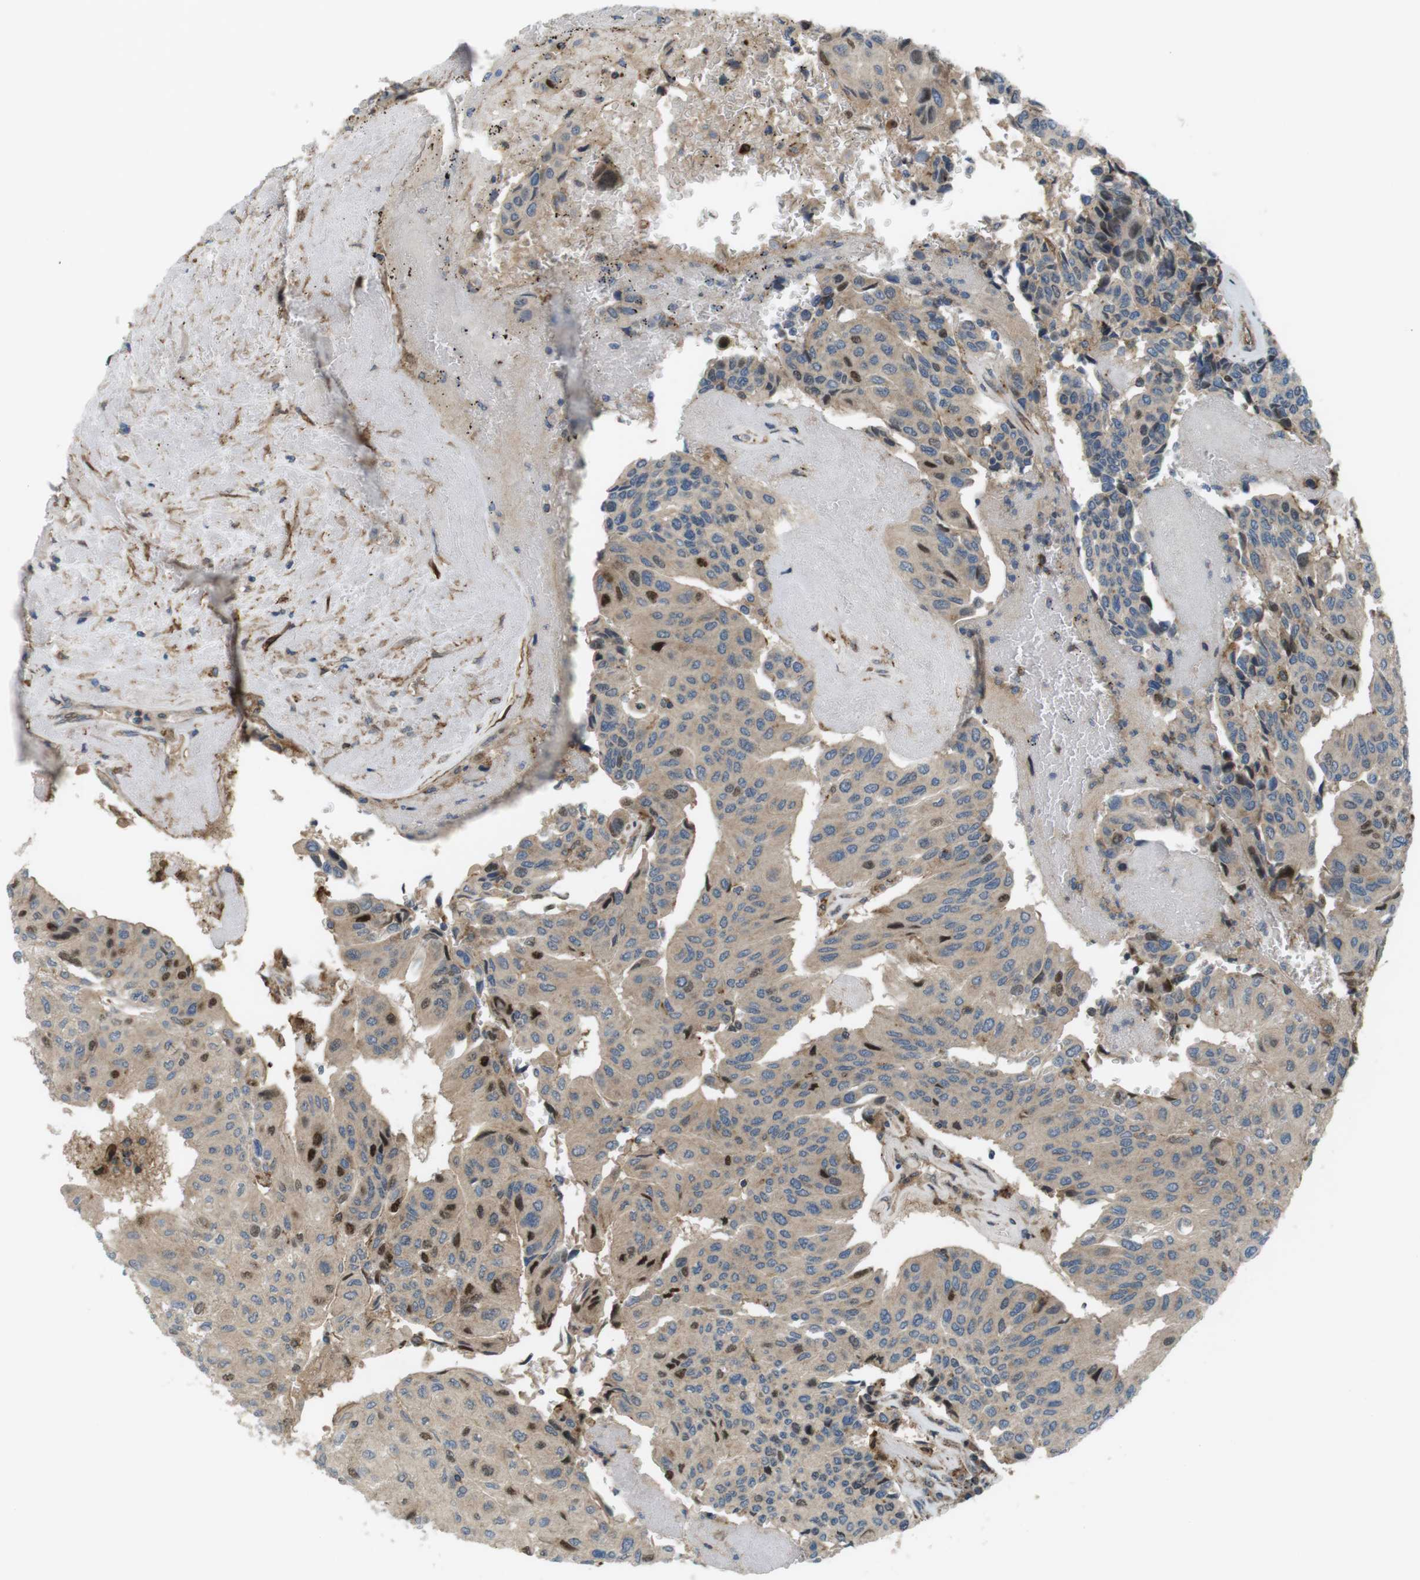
{"staining": {"intensity": "strong", "quantity": "<25%", "location": "cytoplasmic/membranous,nuclear"}, "tissue": "urothelial cancer", "cell_type": "Tumor cells", "image_type": "cancer", "snomed": [{"axis": "morphology", "description": "Urothelial carcinoma, High grade"}, {"axis": "topography", "description": "Urinary bladder"}], "caption": "Immunohistochemistry (IHC) photomicrograph of neoplastic tissue: human urothelial carcinoma (high-grade) stained using immunohistochemistry (IHC) displays medium levels of strong protein expression localized specifically in the cytoplasmic/membranous and nuclear of tumor cells, appearing as a cytoplasmic/membranous and nuclear brown color.", "gene": "DDAH2", "patient": {"sex": "male", "age": 66}}